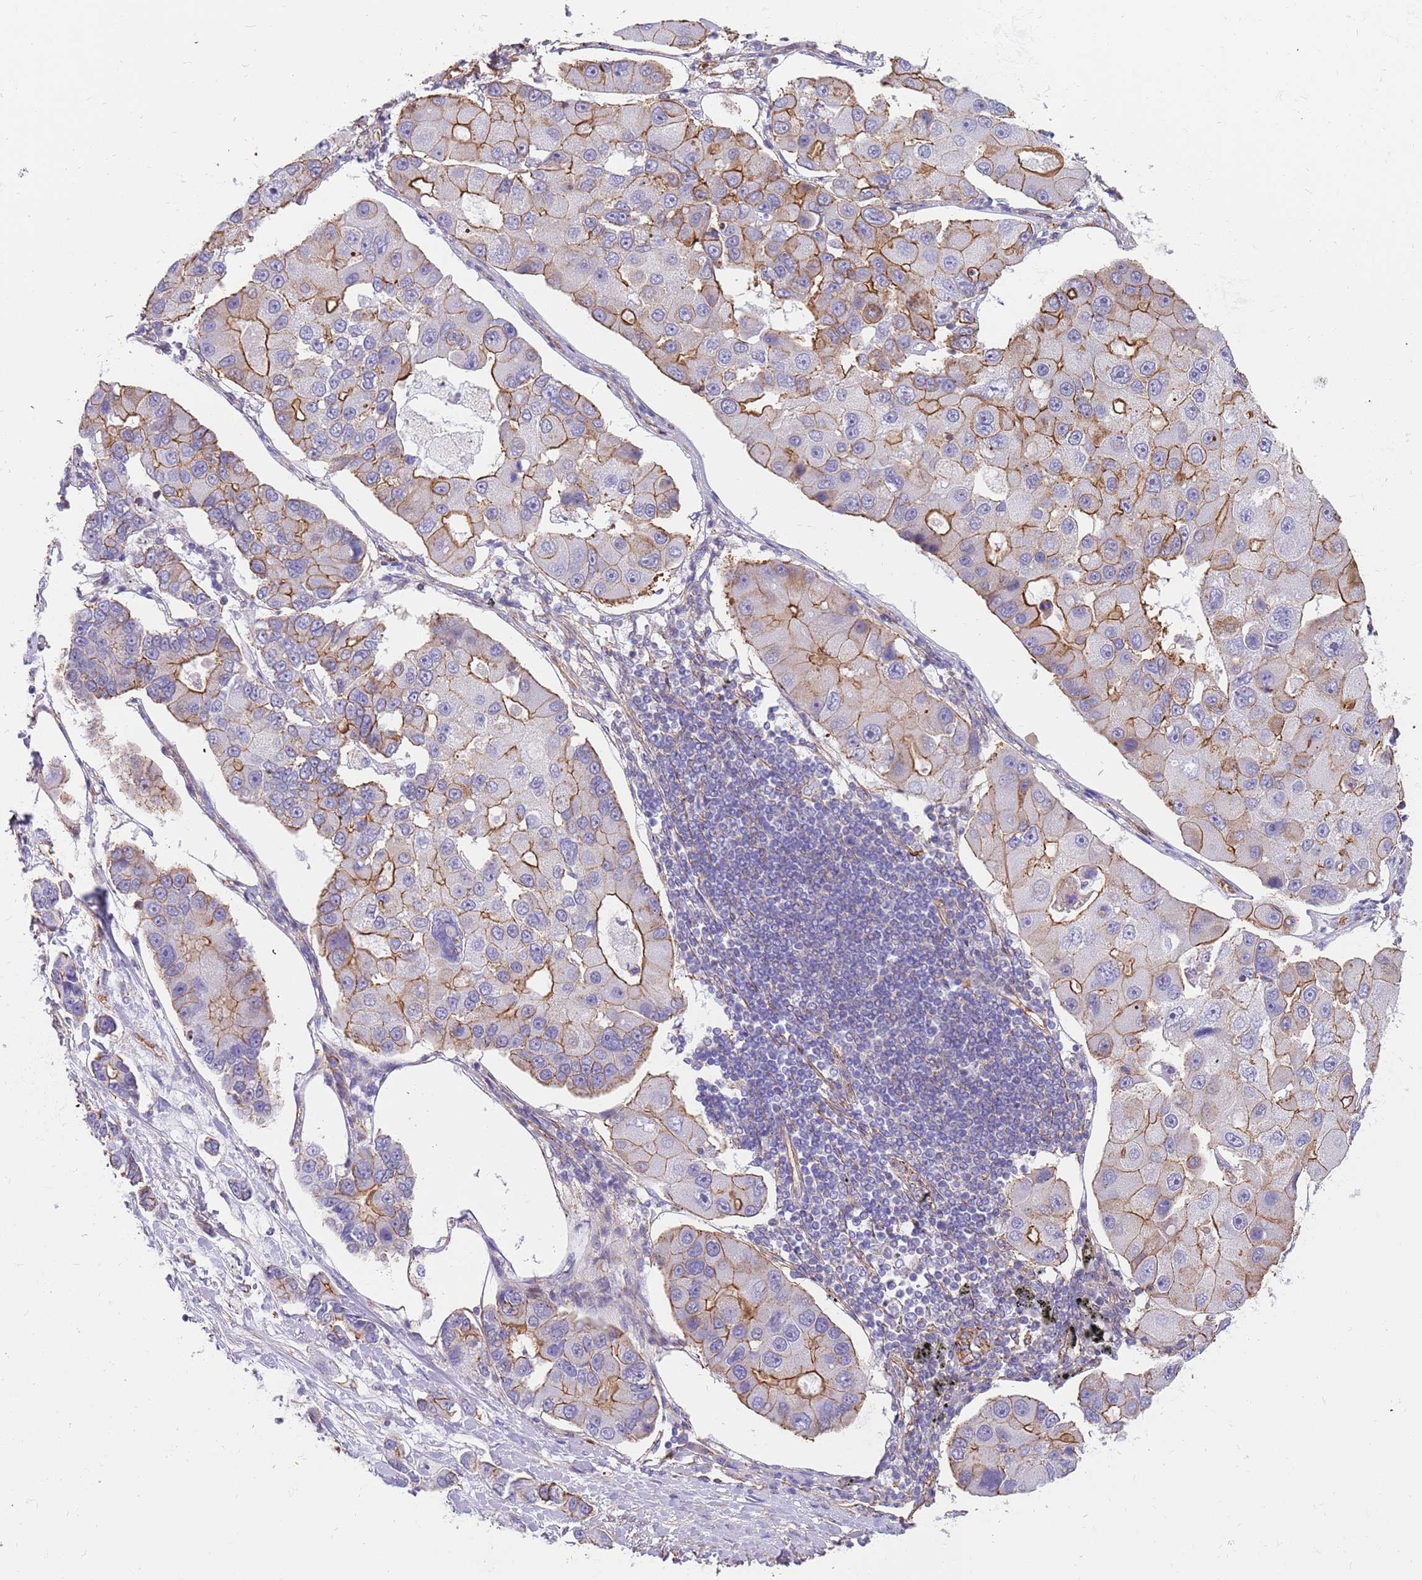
{"staining": {"intensity": "moderate", "quantity": ">75%", "location": "cytoplasmic/membranous"}, "tissue": "lung cancer", "cell_type": "Tumor cells", "image_type": "cancer", "snomed": [{"axis": "morphology", "description": "Adenocarcinoma, NOS"}, {"axis": "topography", "description": "Lung"}], "caption": "The image exhibits a brown stain indicating the presence of a protein in the cytoplasmic/membranous of tumor cells in lung cancer (adenocarcinoma).", "gene": "GFRAL", "patient": {"sex": "female", "age": 54}}